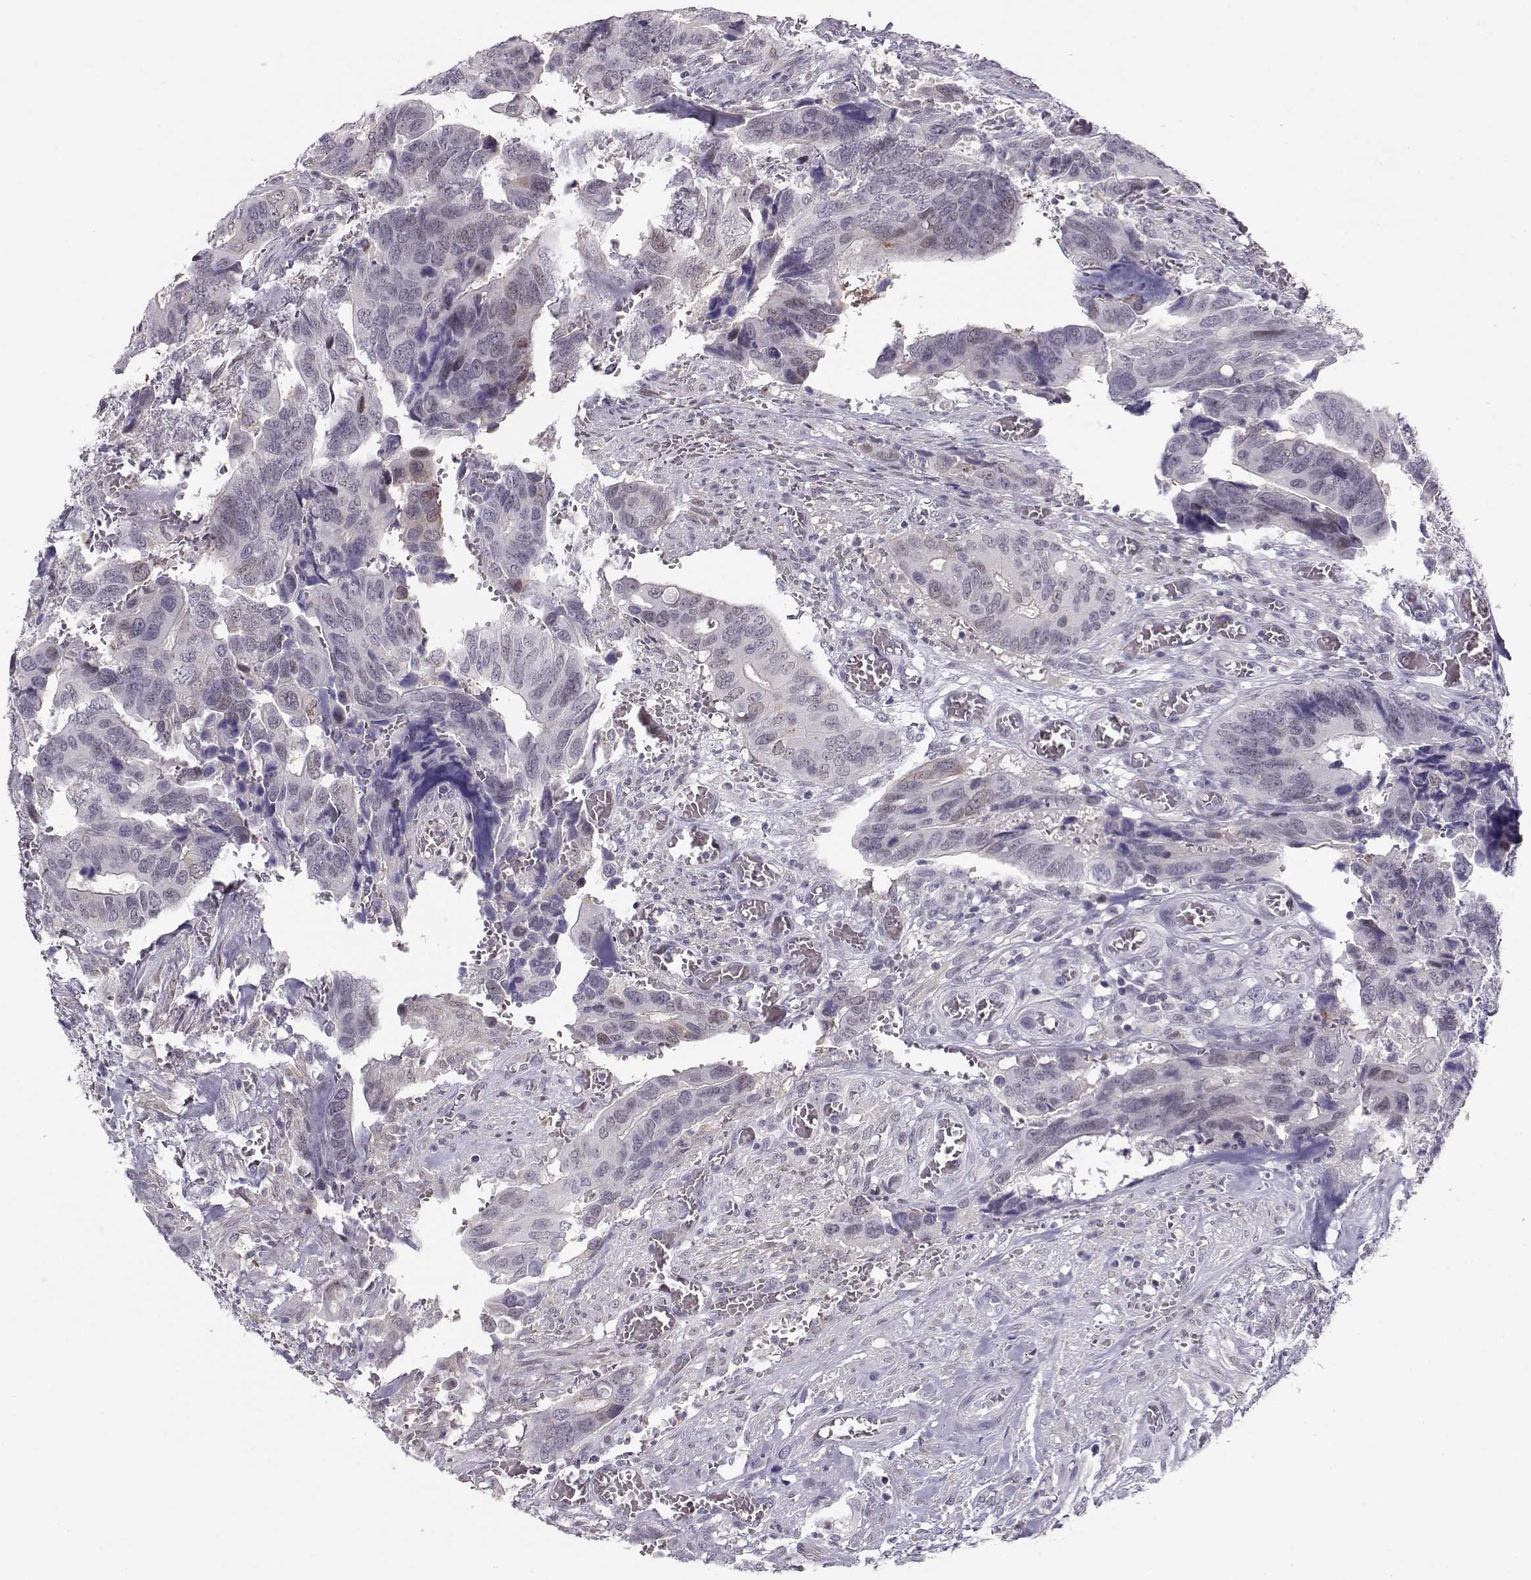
{"staining": {"intensity": "negative", "quantity": "none", "location": "none"}, "tissue": "colorectal cancer", "cell_type": "Tumor cells", "image_type": "cancer", "snomed": [{"axis": "morphology", "description": "Adenocarcinoma, NOS"}, {"axis": "topography", "description": "Colon"}], "caption": "Human colorectal adenocarcinoma stained for a protein using immunohistochemistry (IHC) displays no positivity in tumor cells.", "gene": "TEPP", "patient": {"sex": "male", "age": 49}}